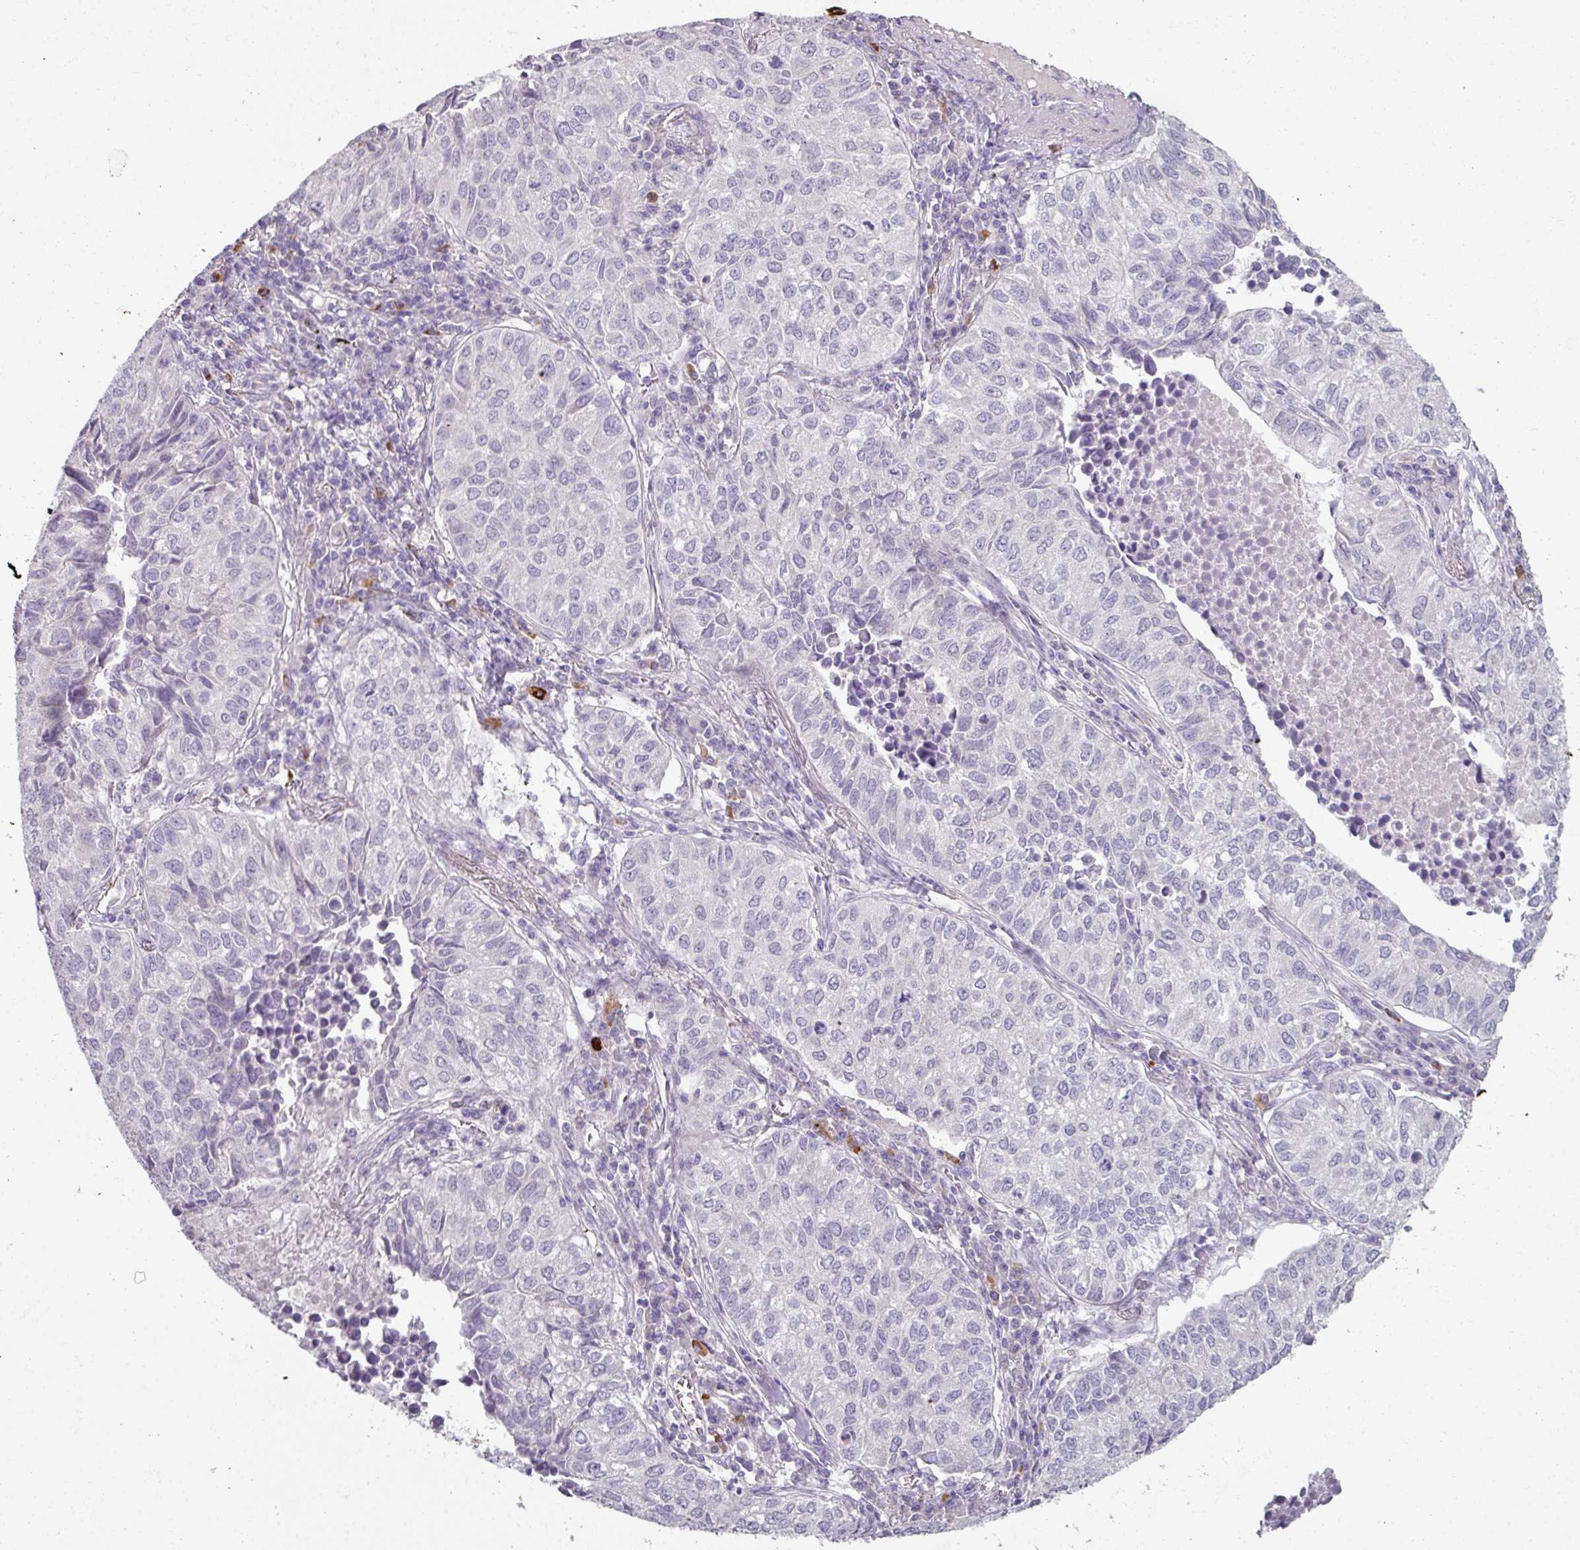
{"staining": {"intensity": "negative", "quantity": "none", "location": "none"}, "tissue": "lung cancer", "cell_type": "Tumor cells", "image_type": "cancer", "snomed": [{"axis": "morphology", "description": "Adenocarcinoma, NOS"}, {"axis": "topography", "description": "Lung"}], "caption": "There is no significant staining in tumor cells of adenocarcinoma (lung).", "gene": "FHAD1", "patient": {"sex": "female", "age": 50}}